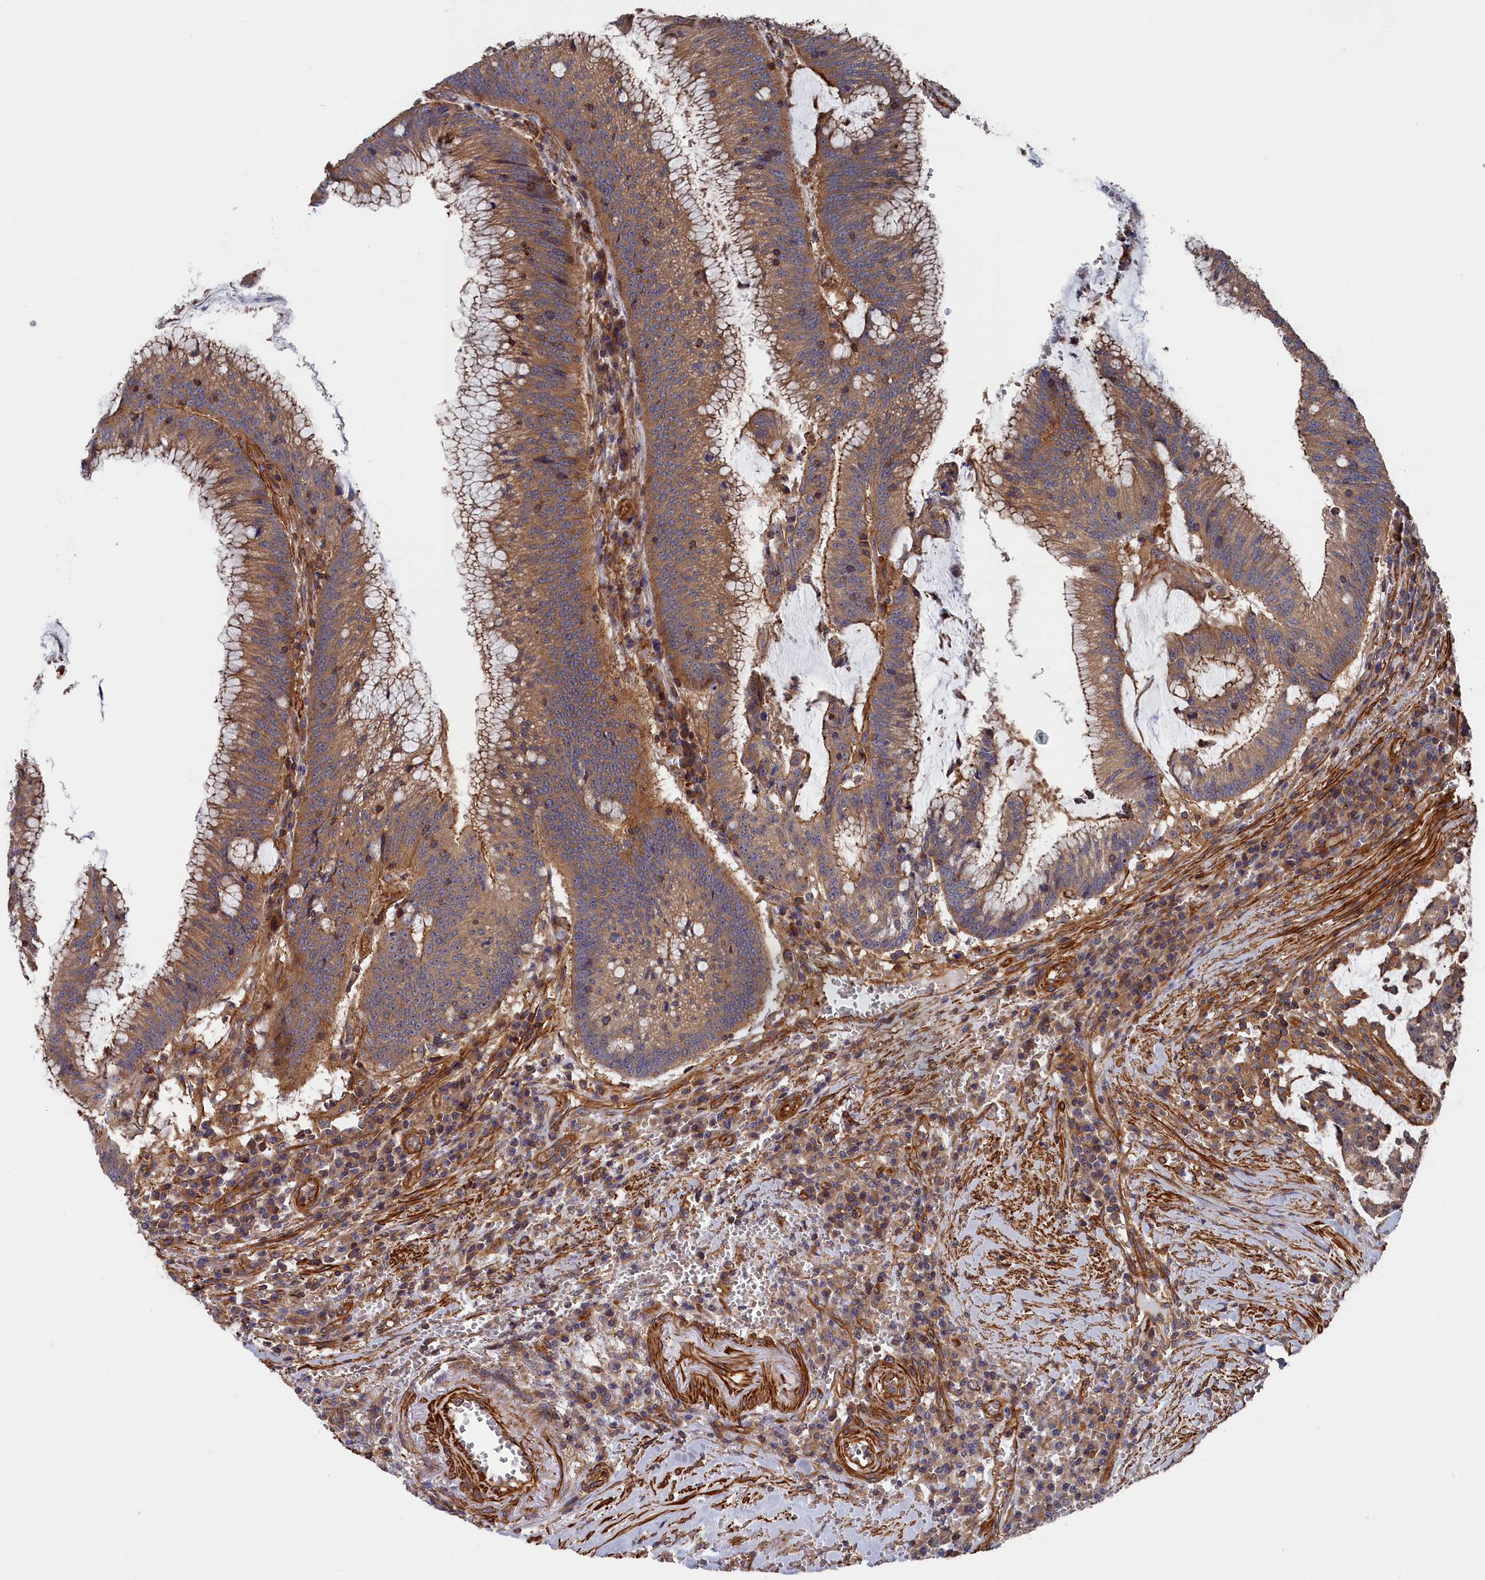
{"staining": {"intensity": "moderate", "quantity": ">75%", "location": "cytoplasmic/membranous"}, "tissue": "colorectal cancer", "cell_type": "Tumor cells", "image_type": "cancer", "snomed": [{"axis": "morphology", "description": "Adenocarcinoma, NOS"}, {"axis": "topography", "description": "Rectum"}], "caption": "IHC micrograph of neoplastic tissue: human colorectal adenocarcinoma stained using IHC demonstrates medium levels of moderate protein expression localized specifically in the cytoplasmic/membranous of tumor cells, appearing as a cytoplasmic/membranous brown color.", "gene": "LDHD", "patient": {"sex": "female", "age": 77}}